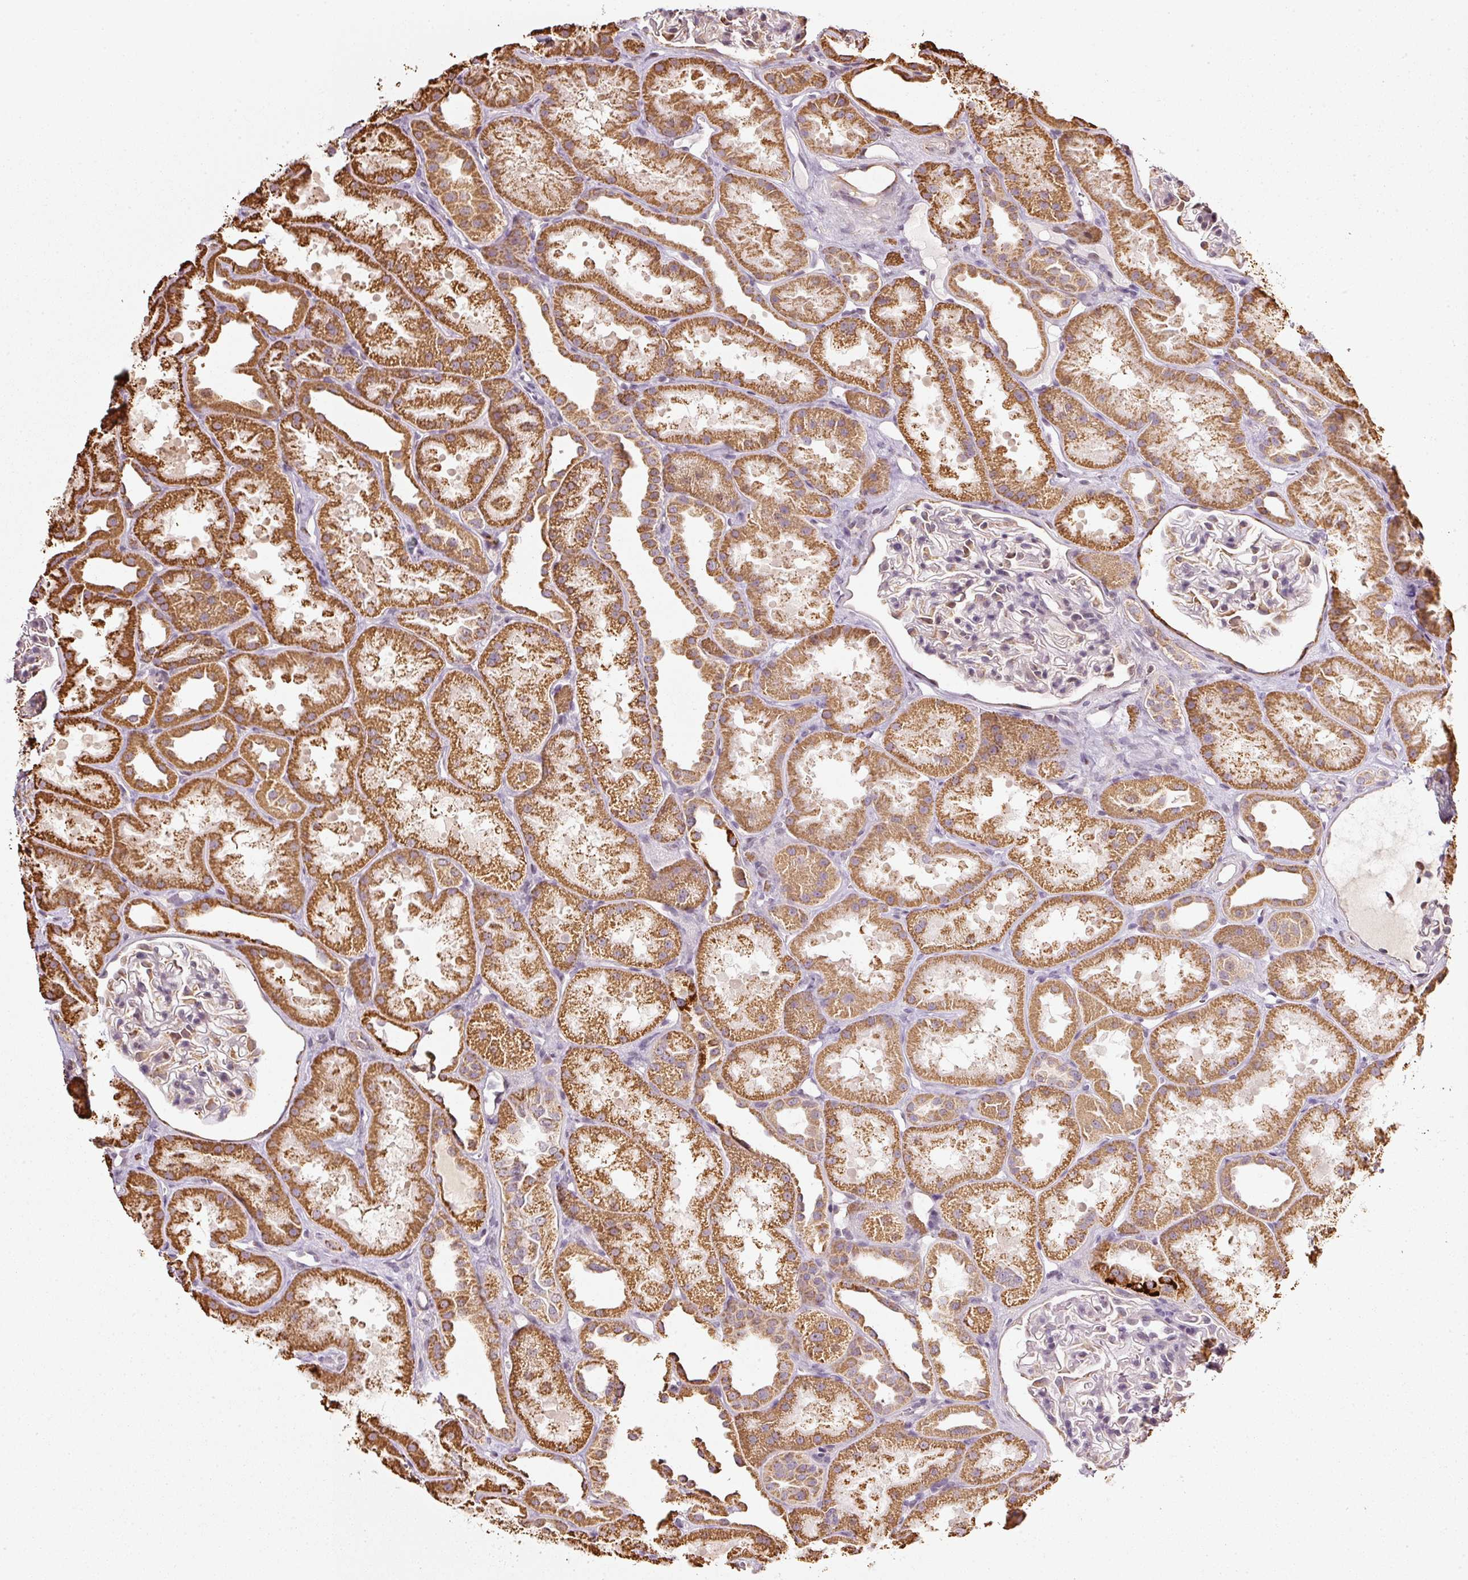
{"staining": {"intensity": "weak", "quantity": "<25%", "location": "cytoplasmic/membranous"}, "tissue": "kidney", "cell_type": "Cells in glomeruli", "image_type": "normal", "snomed": [{"axis": "morphology", "description": "Normal tissue, NOS"}, {"axis": "topography", "description": "Kidney"}], "caption": "IHC image of benign human kidney stained for a protein (brown), which exhibits no expression in cells in glomeruli.", "gene": "RAB35", "patient": {"sex": "male", "age": 61}}